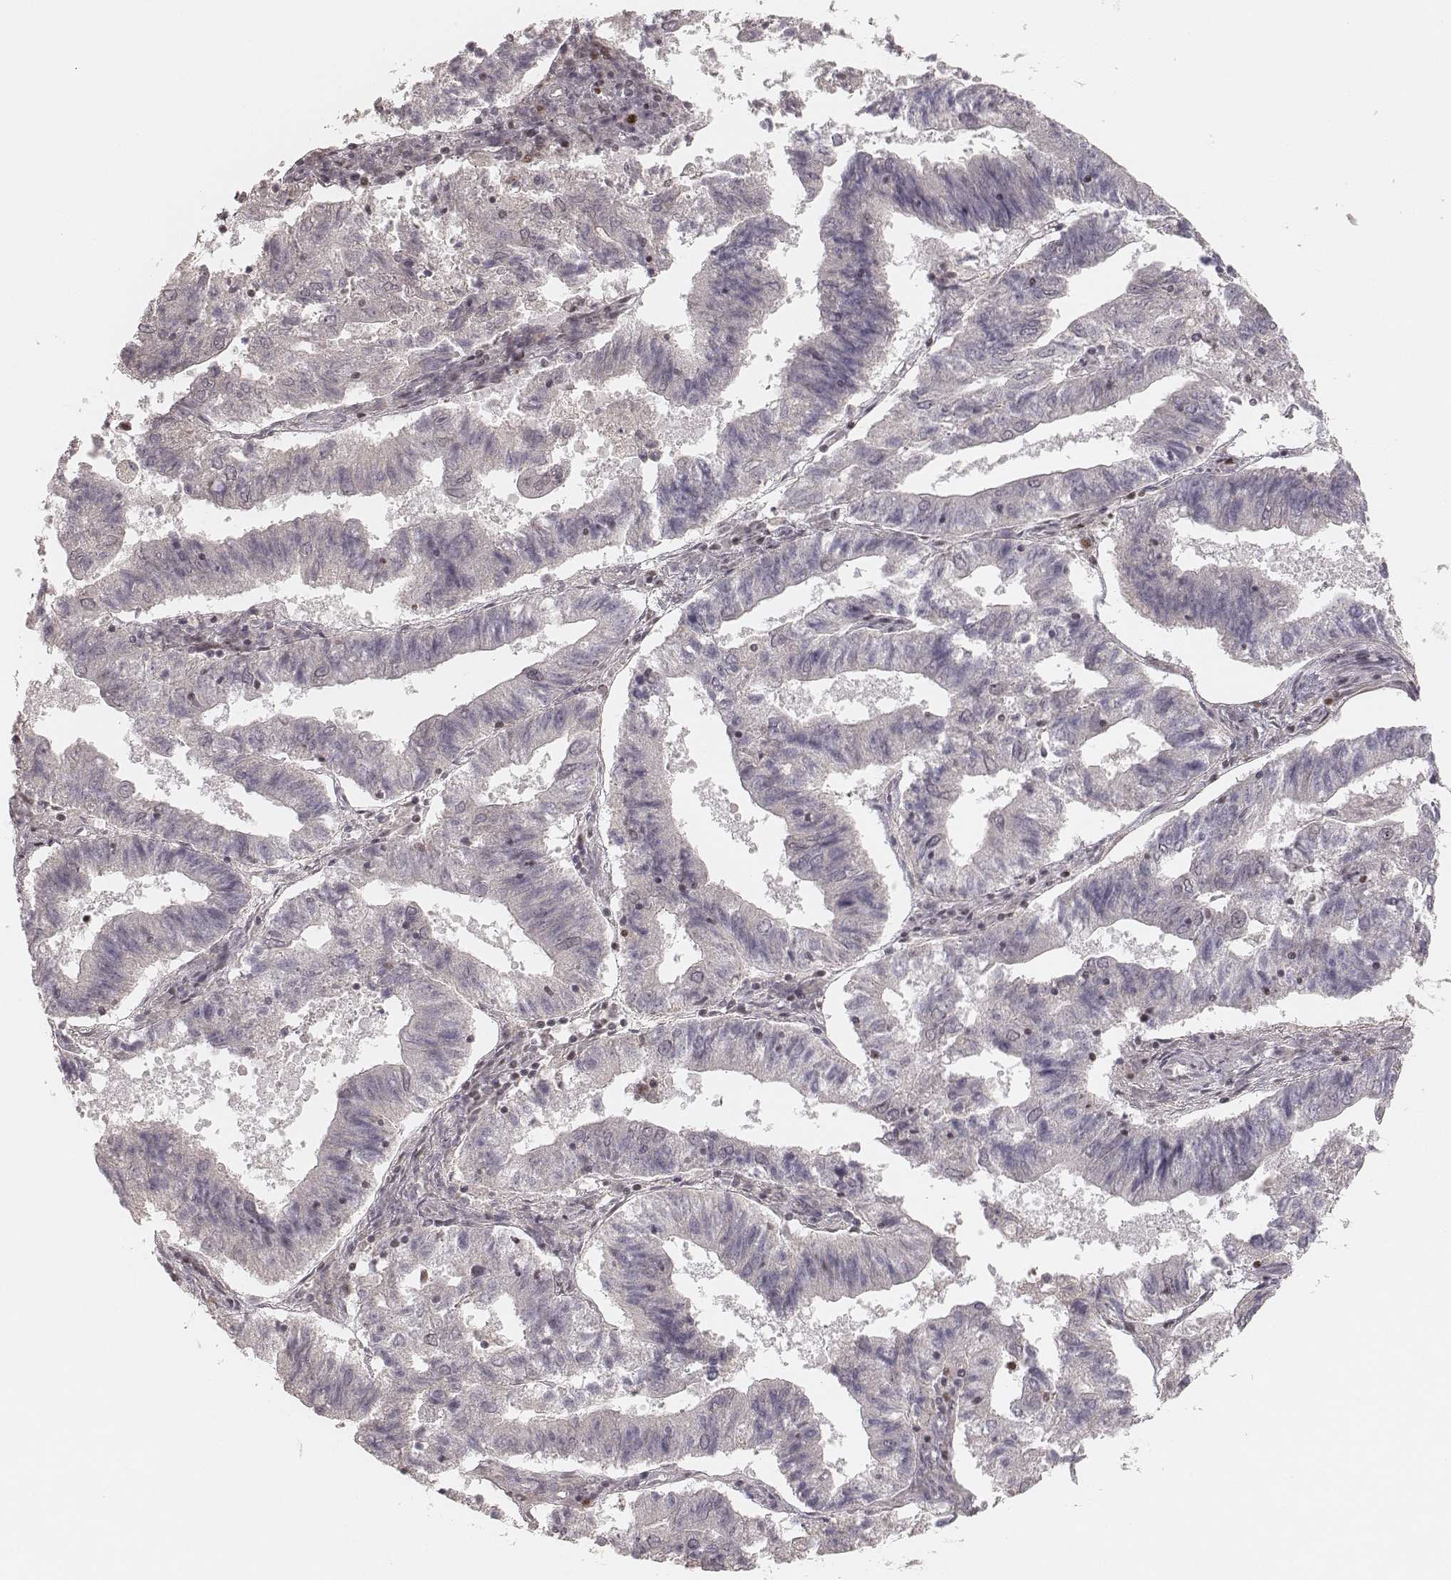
{"staining": {"intensity": "negative", "quantity": "none", "location": "none"}, "tissue": "endometrial cancer", "cell_type": "Tumor cells", "image_type": "cancer", "snomed": [{"axis": "morphology", "description": "Adenocarcinoma, NOS"}, {"axis": "topography", "description": "Endometrium"}], "caption": "DAB (3,3'-diaminobenzidine) immunohistochemical staining of human adenocarcinoma (endometrial) displays no significant staining in tumor cells. (Immunohistochemistry (ihc), brightfield microscopy, high magnification).", "gene": "HNRNPC", "patient": {"sex": "female", "age": 82}}